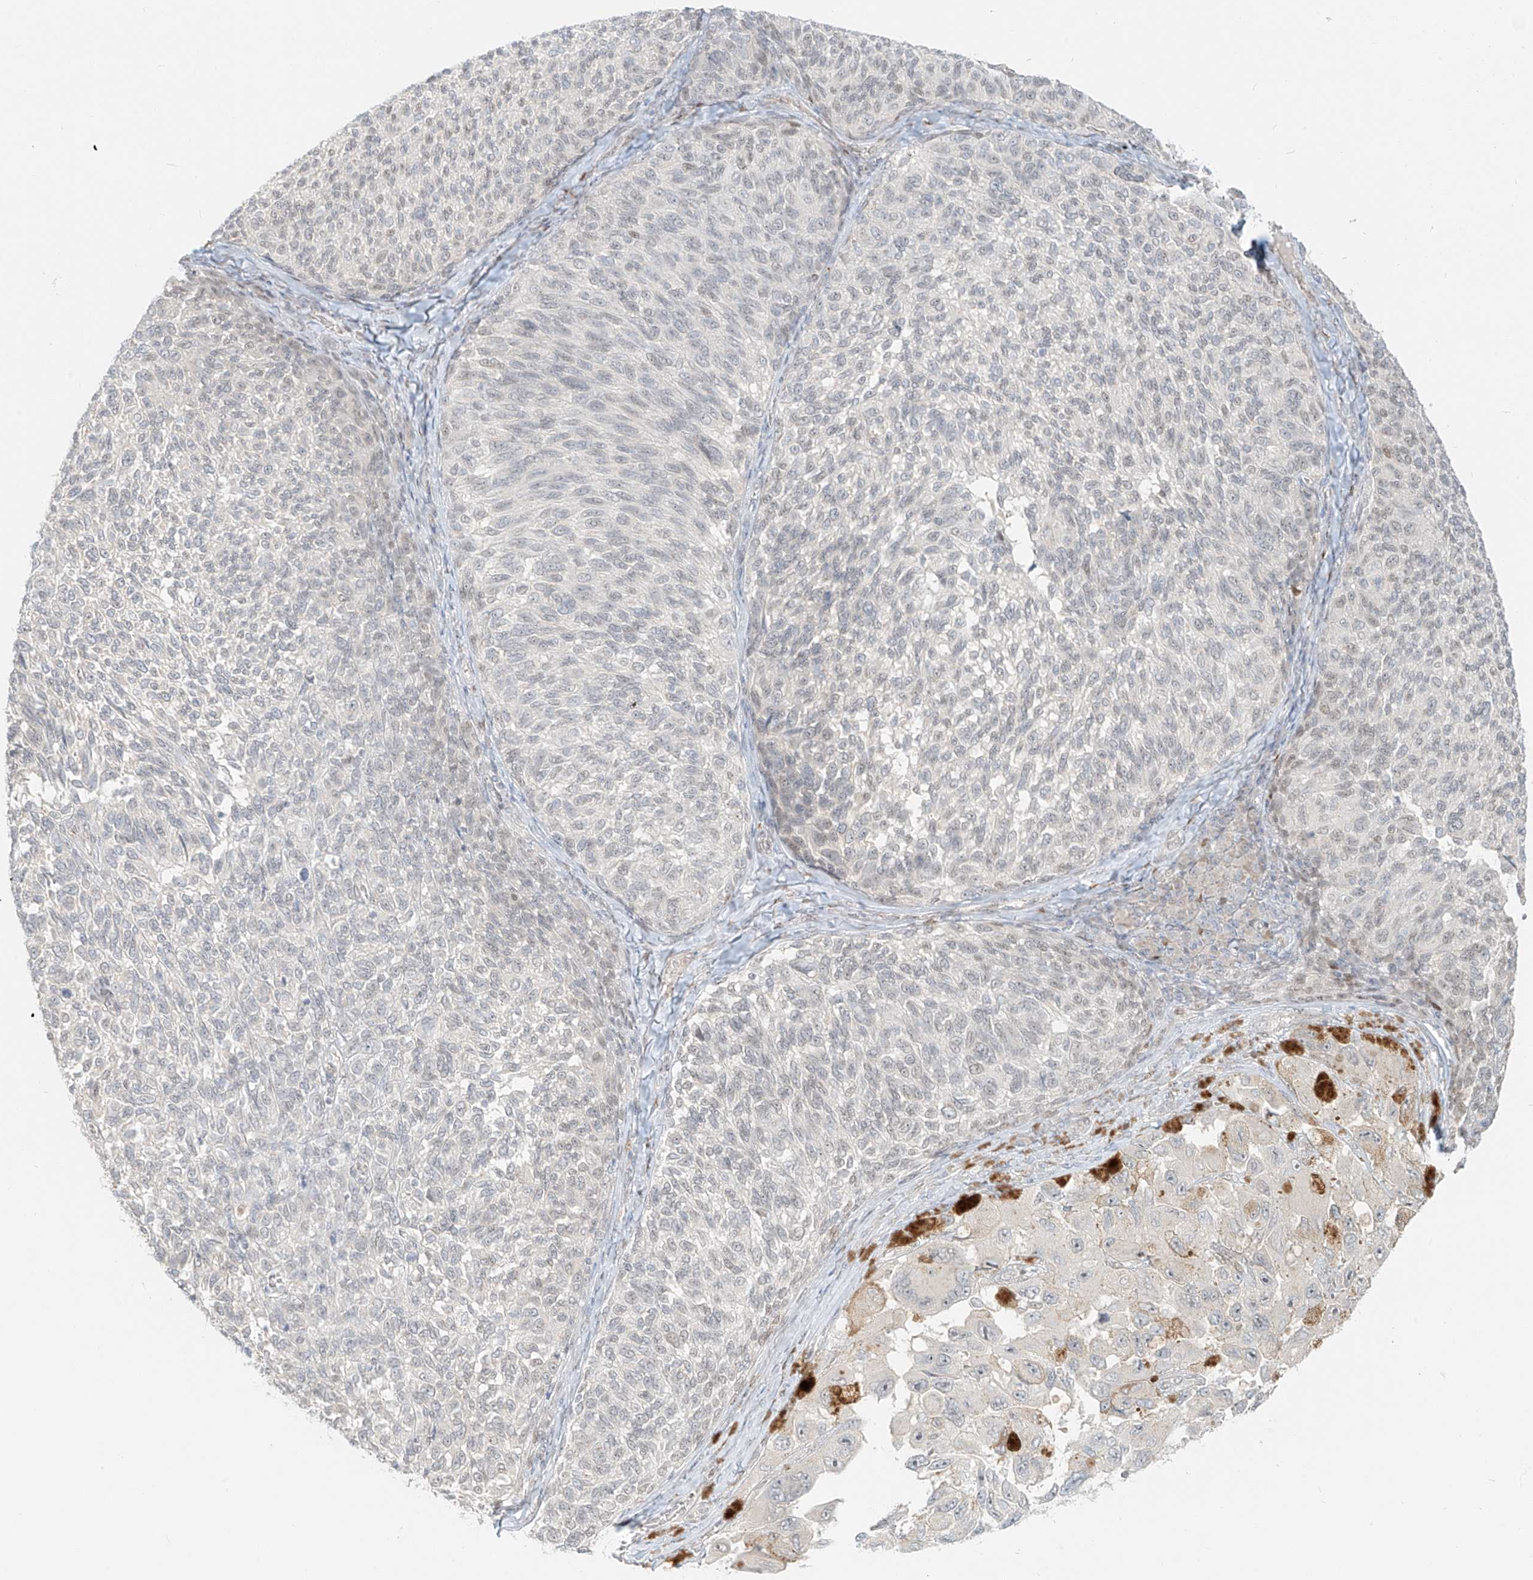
{"staining": {"intensity": "negative", "quantity": "none", "location": "none"}, "tissue": "melanoma", "cell_type": "Tumor cells", "image_type": "cancer", "snomed": [{"axis": "morphology", "description": "Malignant melanoma, NOS"}, {"axis": "topography", "description": "Skin"}], "caption": "The micrograph displays no staining of tumor cells in malignant melanoma.", "gene": "ZNF774", "patient": {"sex": "female", "age": 73}}